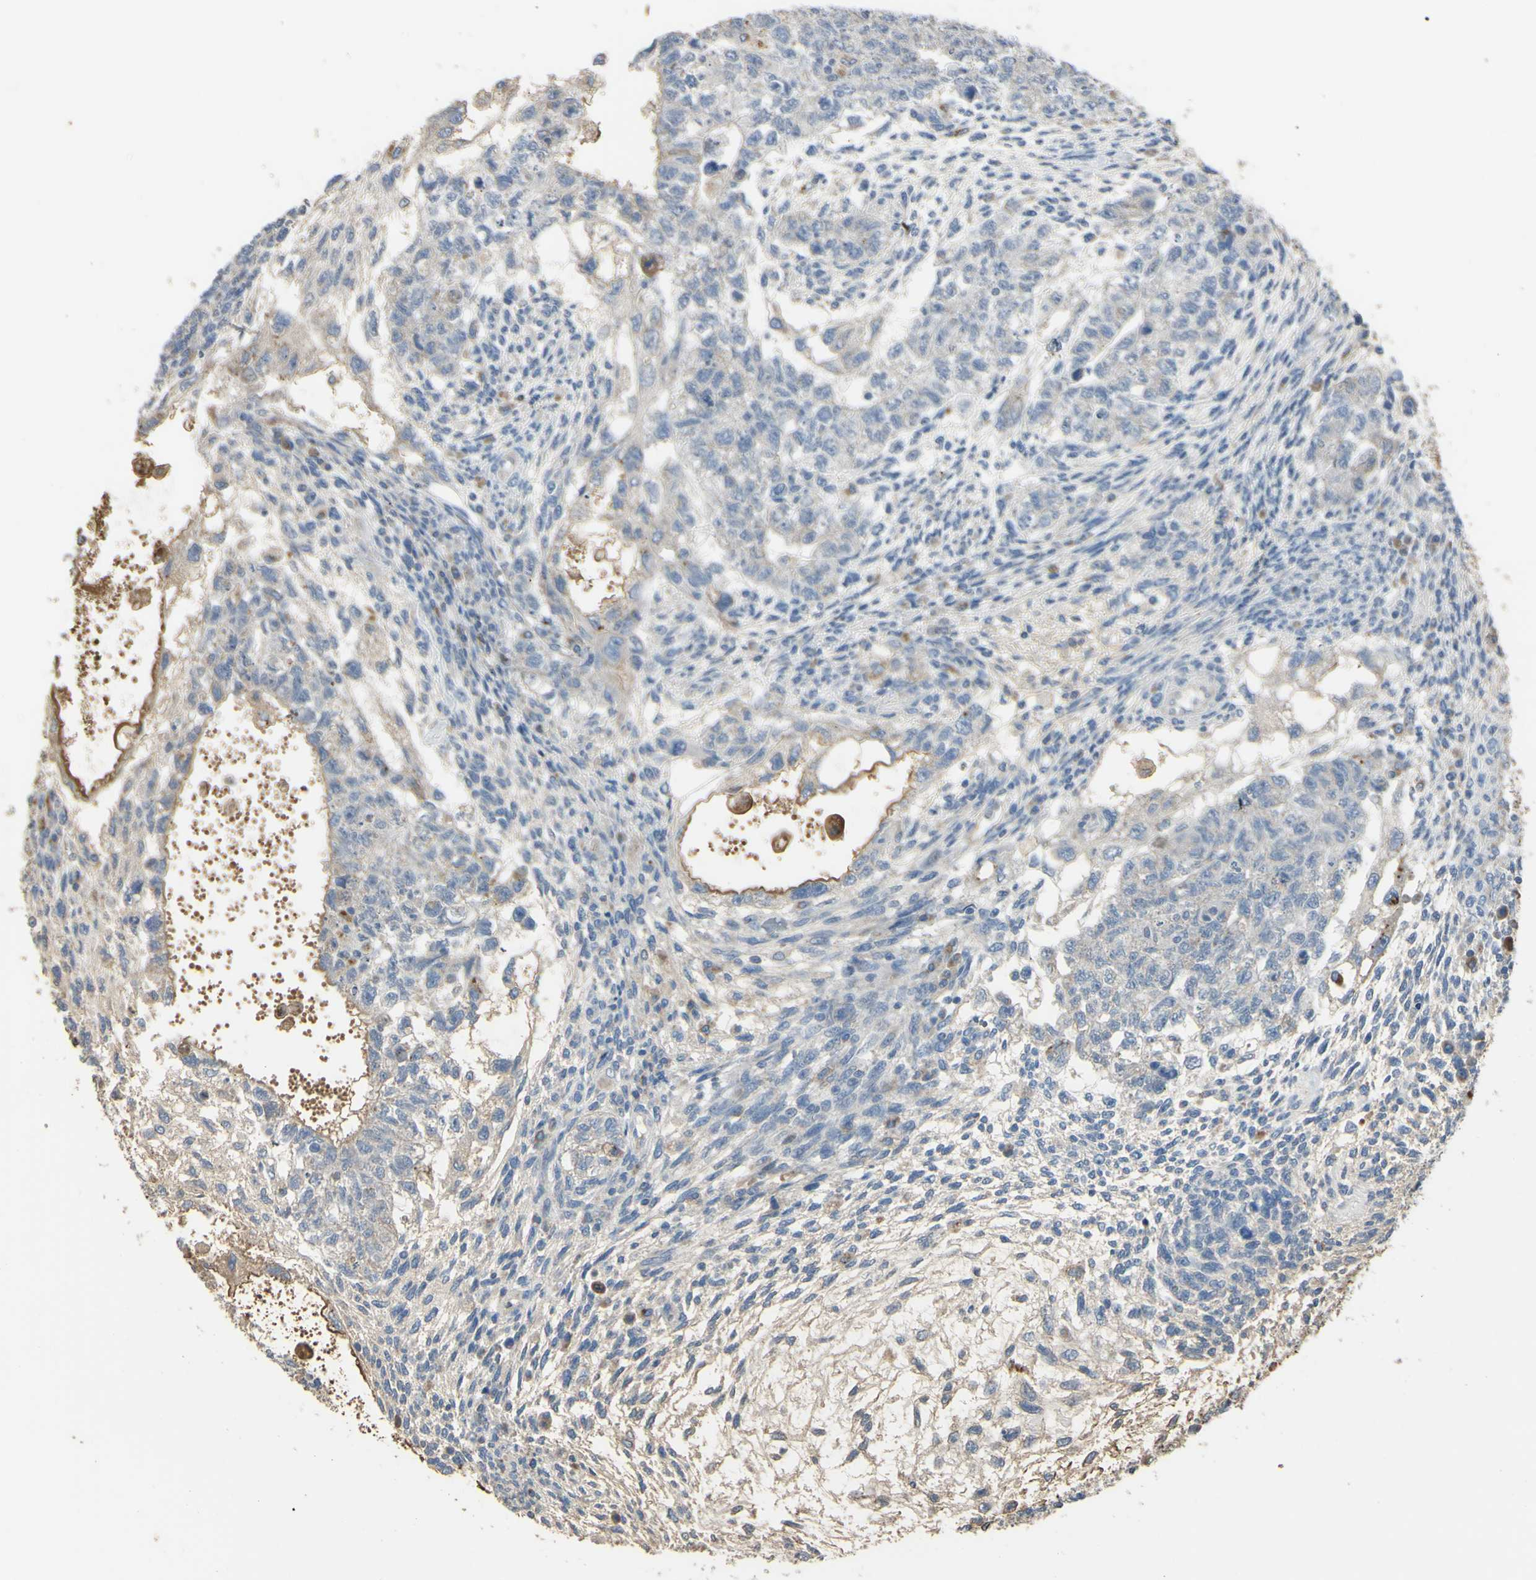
{"staining": {"intensity": "weak", "quantity": ">75%", "location": "cytoplasmic/membranous"}, "tissue": "testis cancer", "cell_type": "Tumor cells", "image_type": "cancer", "snomed": [{"axis": "morphology", "description": "Normal tissue, NOS"}, {"axis": "morphology", "description": "Carcinoma, Embryonal, NOS"}, {"axis": "topography", "description": "Testis"}], "caption": "Immunohistochemical staining of testis cancer shows low levels of weak cytoplasmic/membranous staining in approximately >75% of tumor cells.", "gene": "ANGPTL1", "patient": {"sex": "male", "age": 36}}